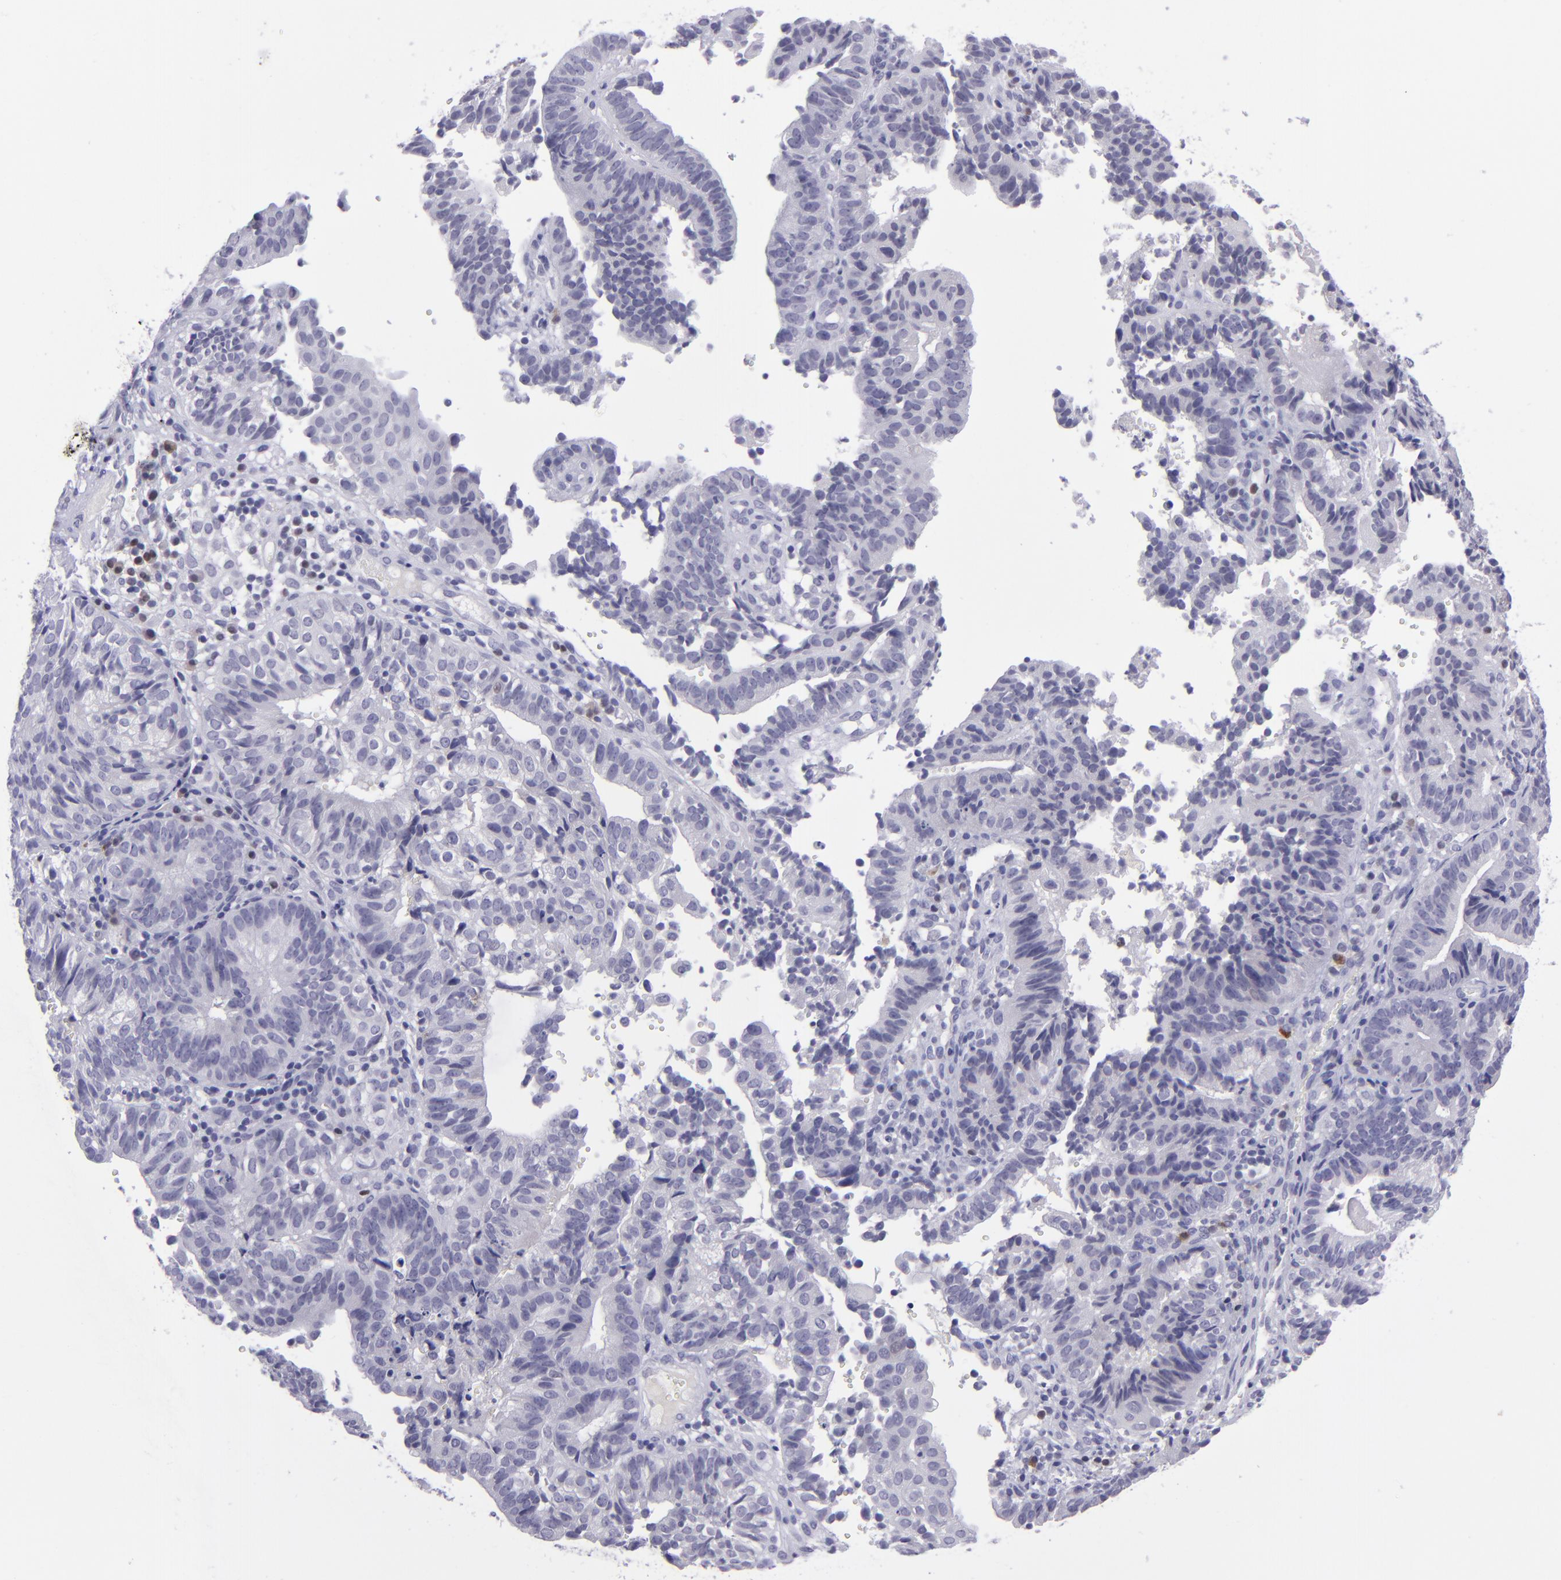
{"staining": {"intensity": "negative", "quantity": "none", "location": "none"}, "tissue": "cervical cancer", "cell_type": "Tumor cells", "image_type": "cancer", "snomed": [{"axis": "morphology", "description": "Adenocarcinoma, NOS"}, {"axis": "topography", "description": "Cervix"}], "caption": "IHC micrograph of neoplastic tissue: human cervical cancer (adenocarcinoma) stained with DAB shows no significant protein positivity in tumor cells.", "gene": "POU2F2", "patient": {"sex": "female", "age": 60}}